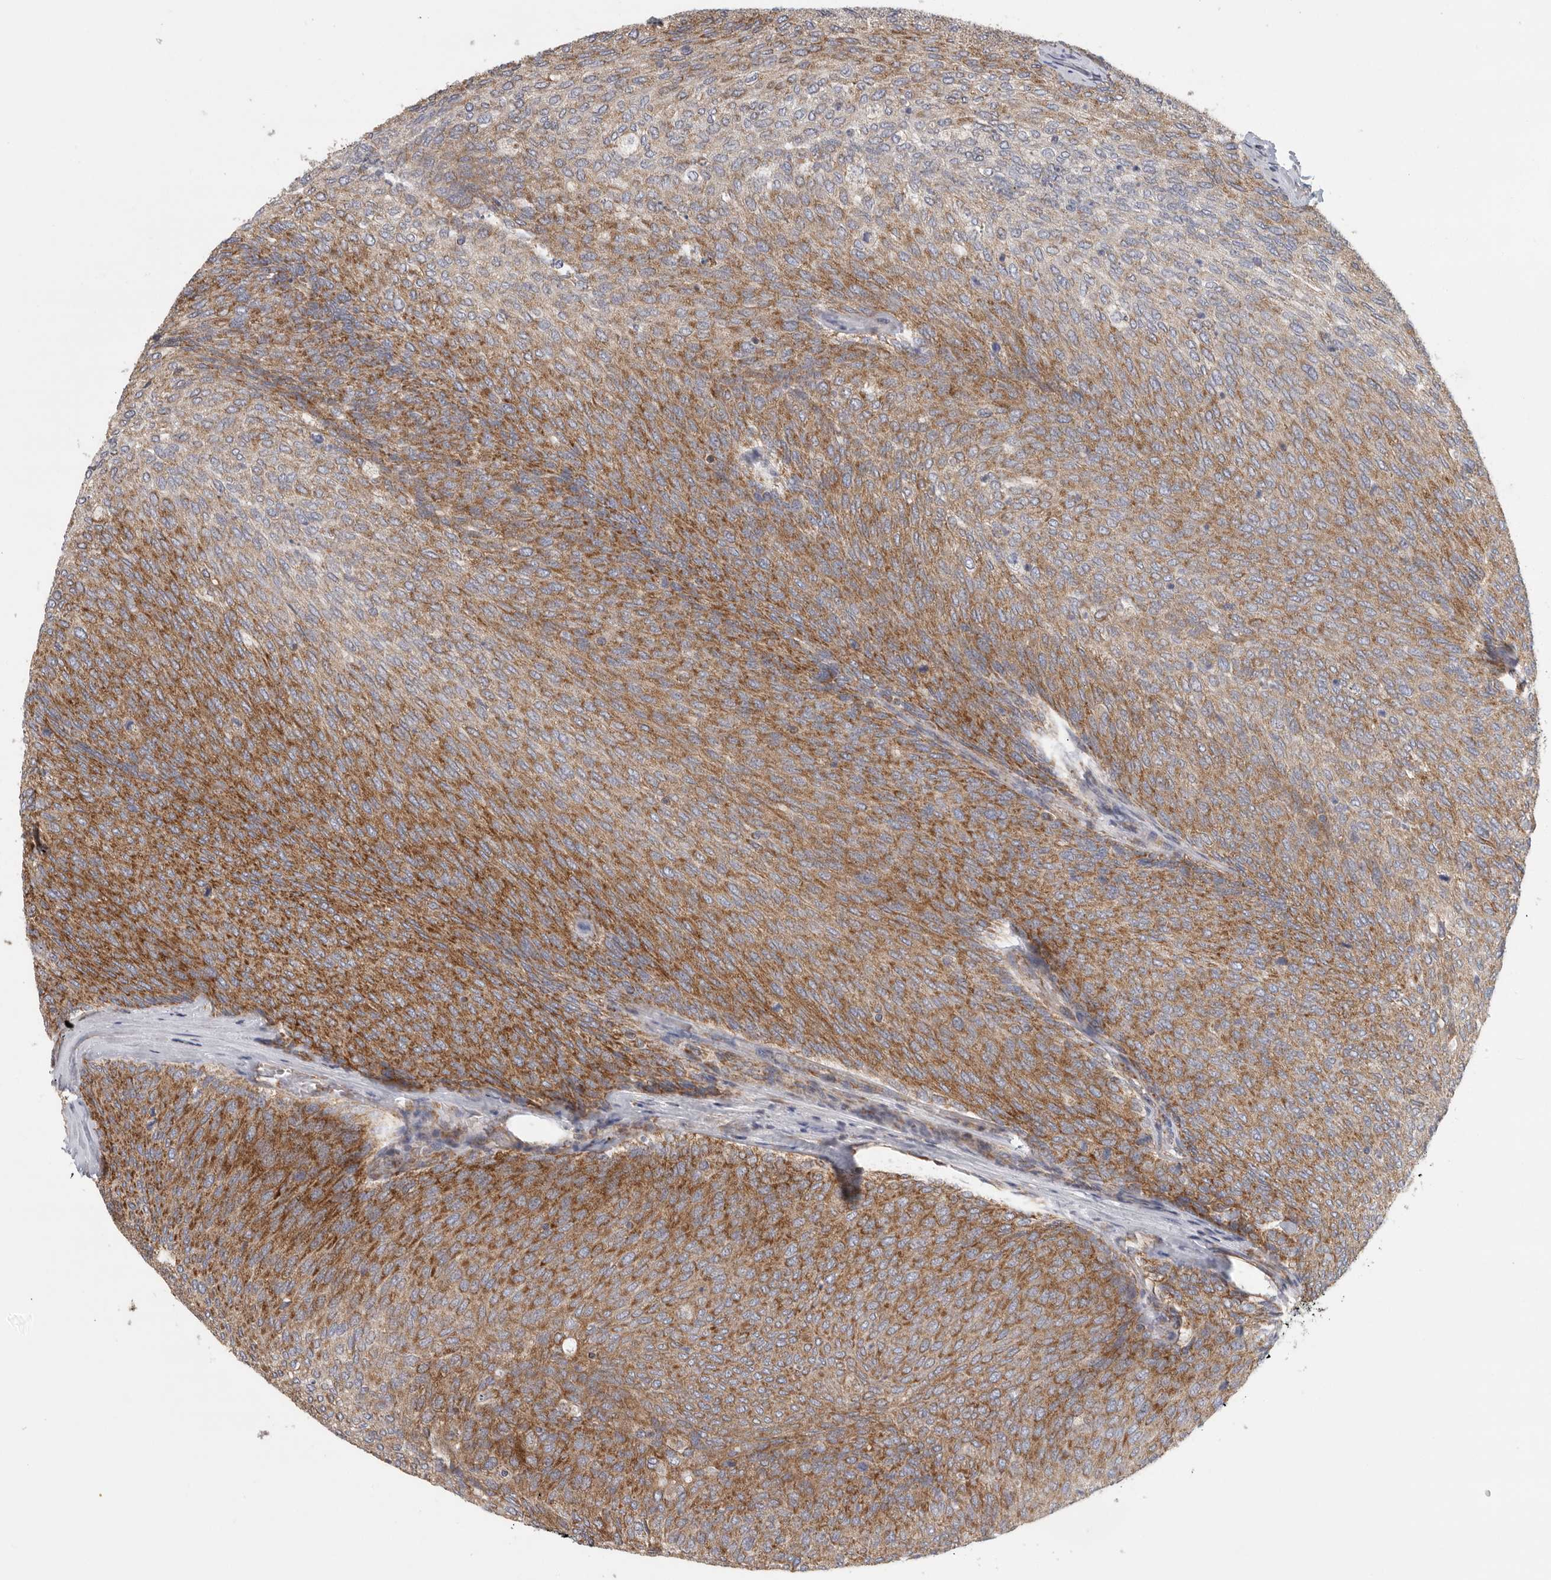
{"staining": {"intensity": "strong", "quantity": ">75%", "location": "cytoplasmic/membranous"}, "tissue": "urothelial cancer", "cell_type": "Tumor cells", "image_type": "cancer", "snomed": [{"axis": "morphology", "description": "Urothelial carcinoma, Low grade"}, {"axis": "topography", "description": "Urinary bladder"}], "caption": "Immunohistochemical staining of human urothelial cancer displays strong cytoplasmic/membranous protein expression in about >75% of tumor cells.", "gene": "FKBP8", "patient": {"sex": "female", "age": 79}}